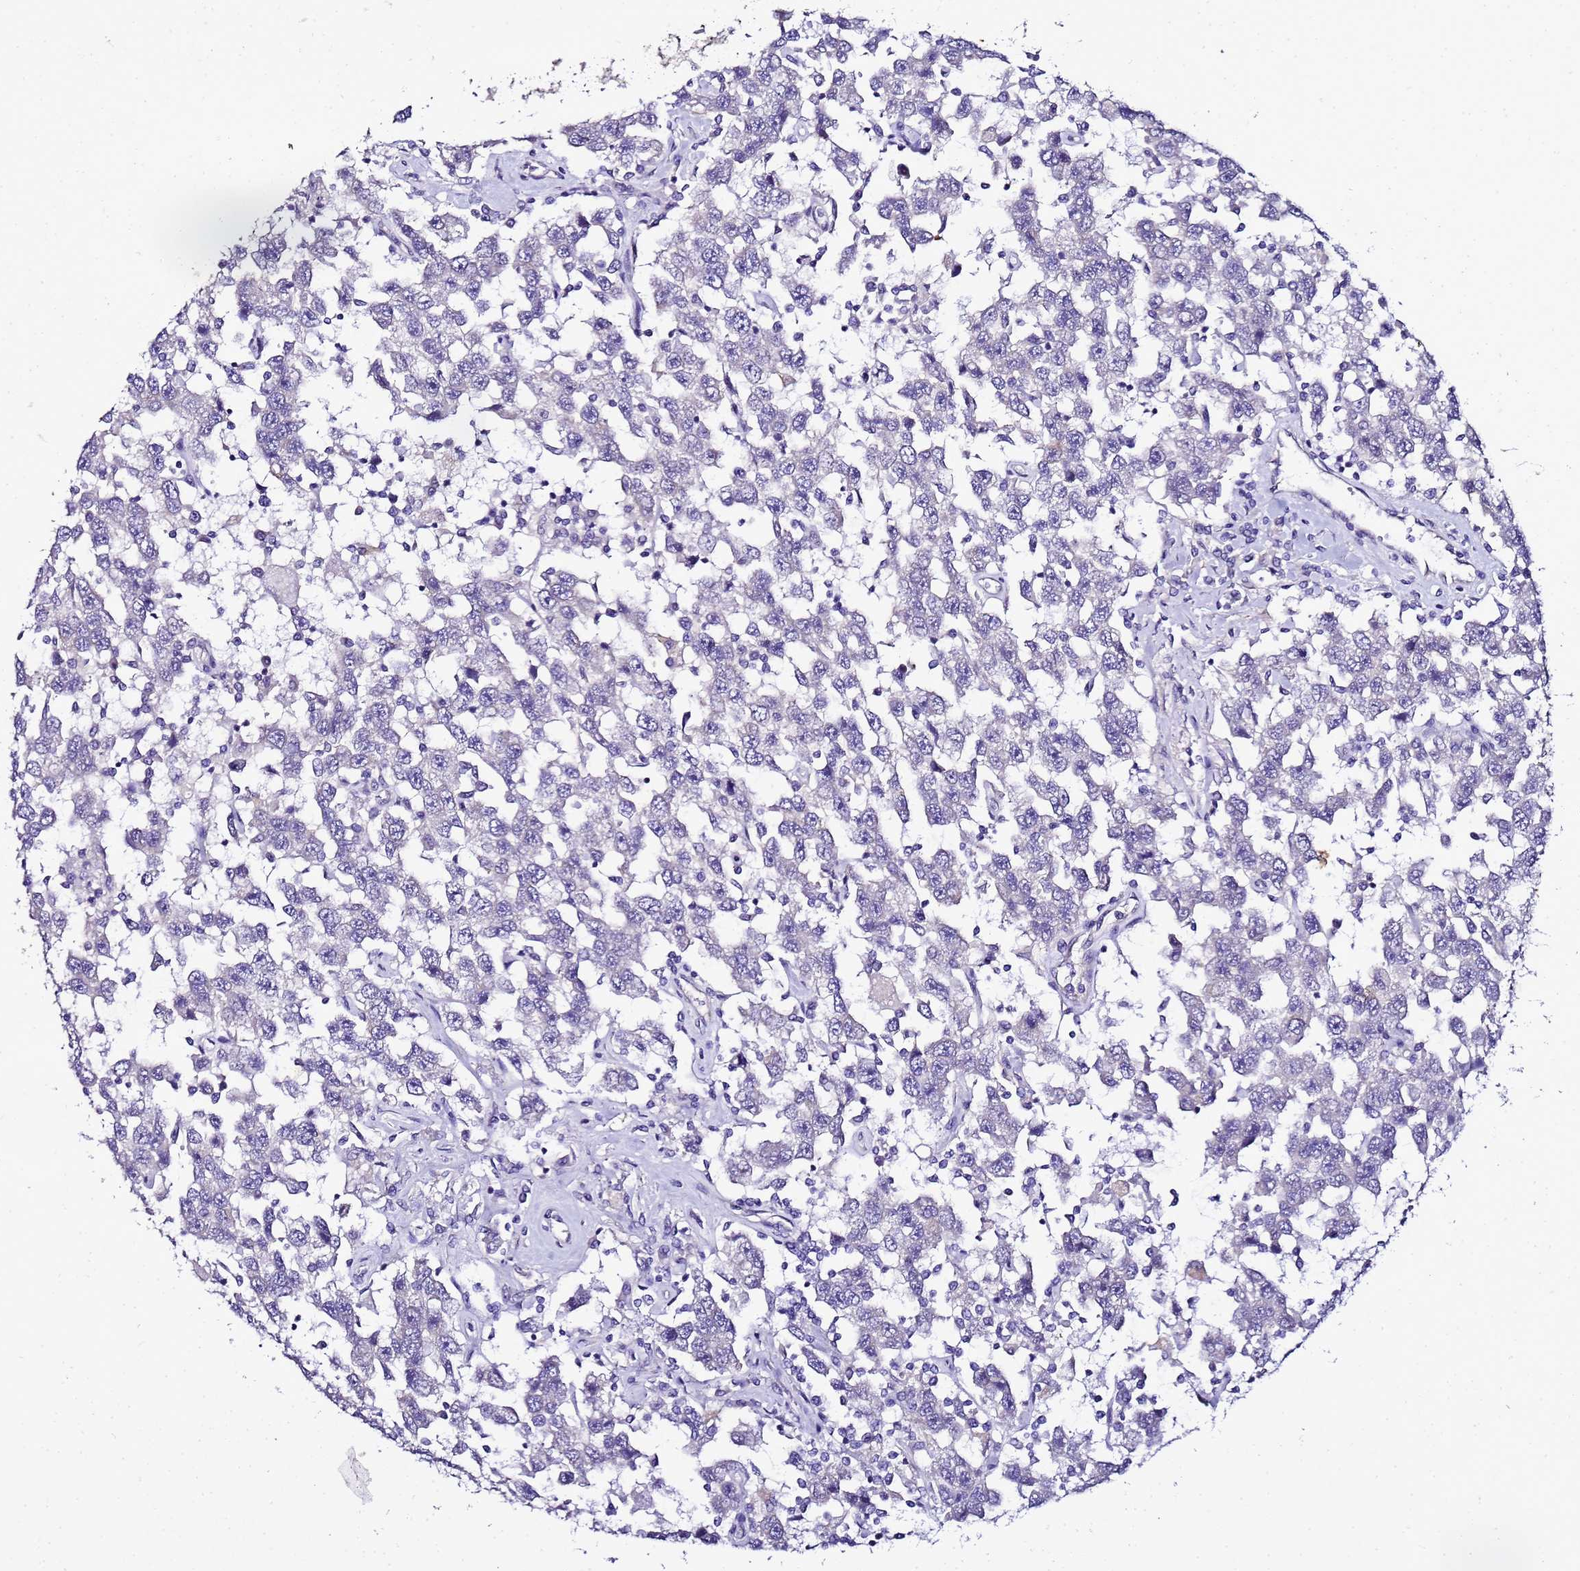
{"staining": {"intensity": "negative", "quantity": "none", "location": "none"}, "tissue": "testis cancer", "cell_type": "Tumor cells", "image_type": "cancer", "snomed": [{"axis": "morphology", "description": "Seminoma, NOS"}, {"axis": "topography", "description": "Testis"}], "caption": "Photomicrograph shows no protein positivity in tumor cells of testis cancer (seminoma) tissue. (DAB (3,3'-diaminobenzidine) IHC, high magnification).", "gene": "FAM166B", "patient": {"sex": "male", "age": 41}}